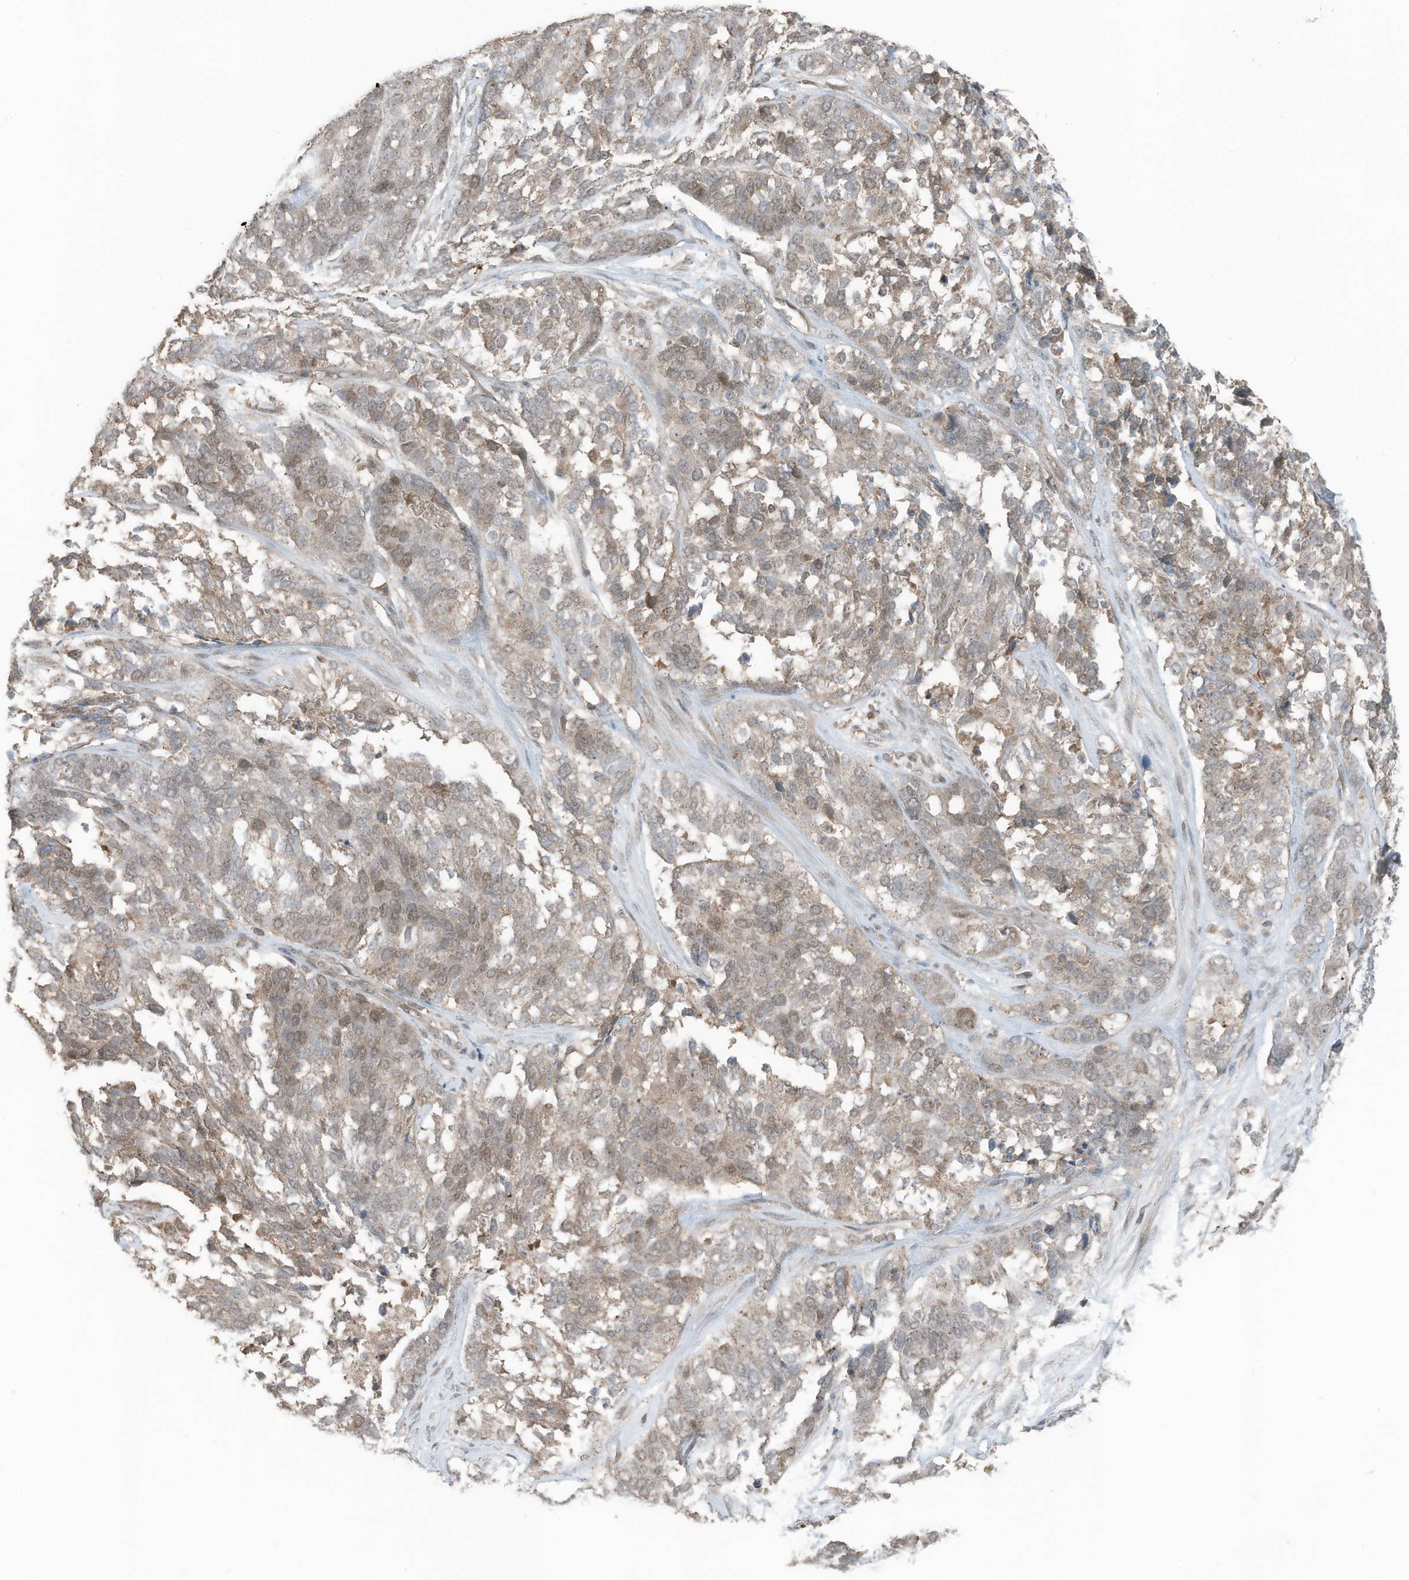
{"staining": {"intensity": "weak", "quantity": ">75%", "location": "cytoplasmic/membranous,nuclear"}, "tissue": "ovarian cancer", "cell_type": "Tumor cells", "image_type": "cancer", "snomed": [{"axis": "morphology", "description": "Cystadenocarcinoma, serous, NOS"}, {"axis": "topography", "description": "Ovary"}], "caption": "High-magnification brightfield microscopy of ovarian cancer (serous cystadenocarcinoma) stained with DAB (brown) and counterstained with hematoxylin (blue). tumor cells exhibit weak cytoplasmic/membranous and nuclear expression is seen in about>75% of cells.", "gene": "TXNDC9", "patient": {"sex": "female", "age": 44}}